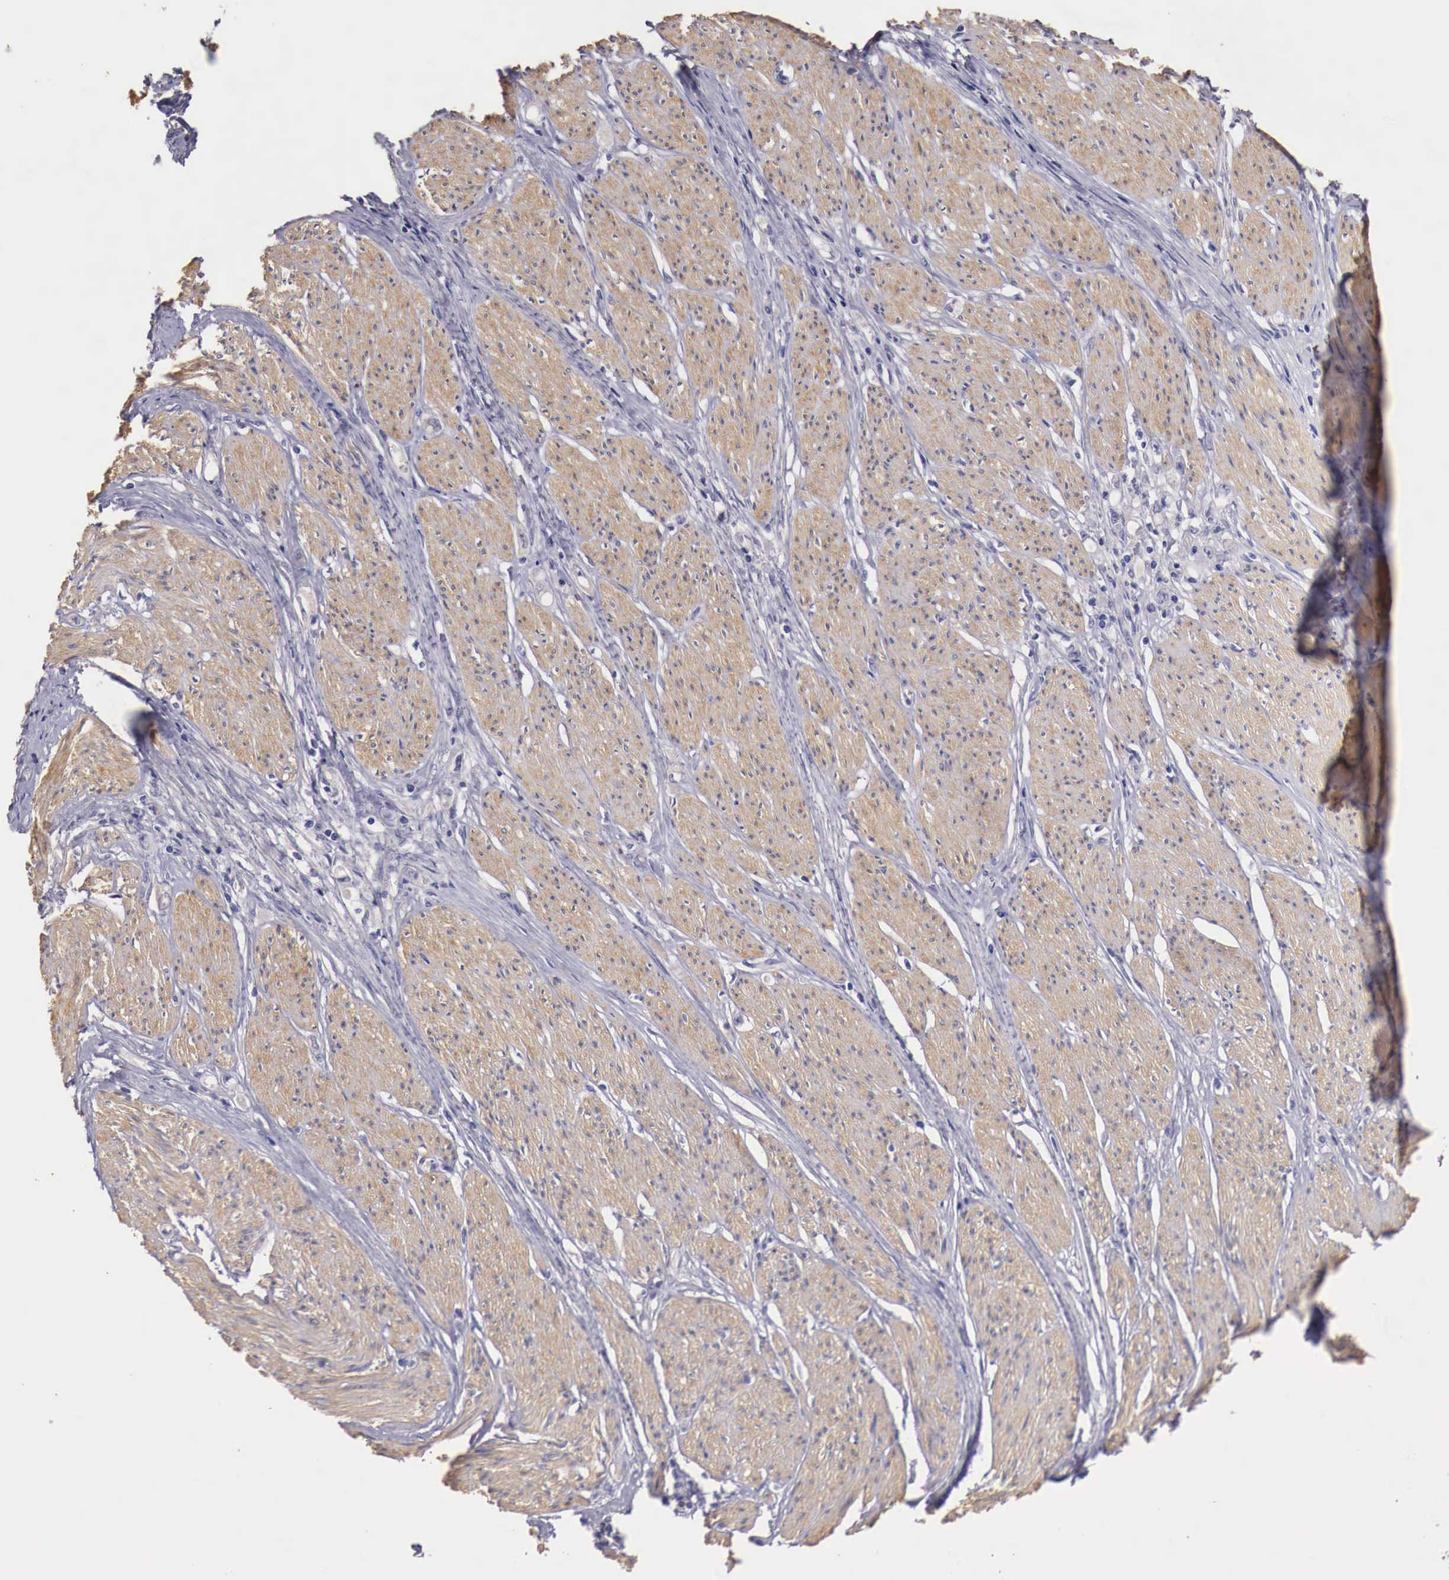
{"staining": {"intensity": "negative", "quantity": "none", "location": "none"}, "tissue": "stomach cancer", "cell_type": "Tumor cells", "image_type": "cancer", "snomed": [{"axis": "morphology", "description": "Adenocarcinoma, NOS"}, {"axis": "topography", "description": "Stomach"}], "caption": "IHC micrograph of human stomach cancer (adenocarcinoma) stained for a protein (brown), which reveals no positivity in tumor cells.", "gene": "ENOX2", "patient": {"sex": "male", "age": 72}}